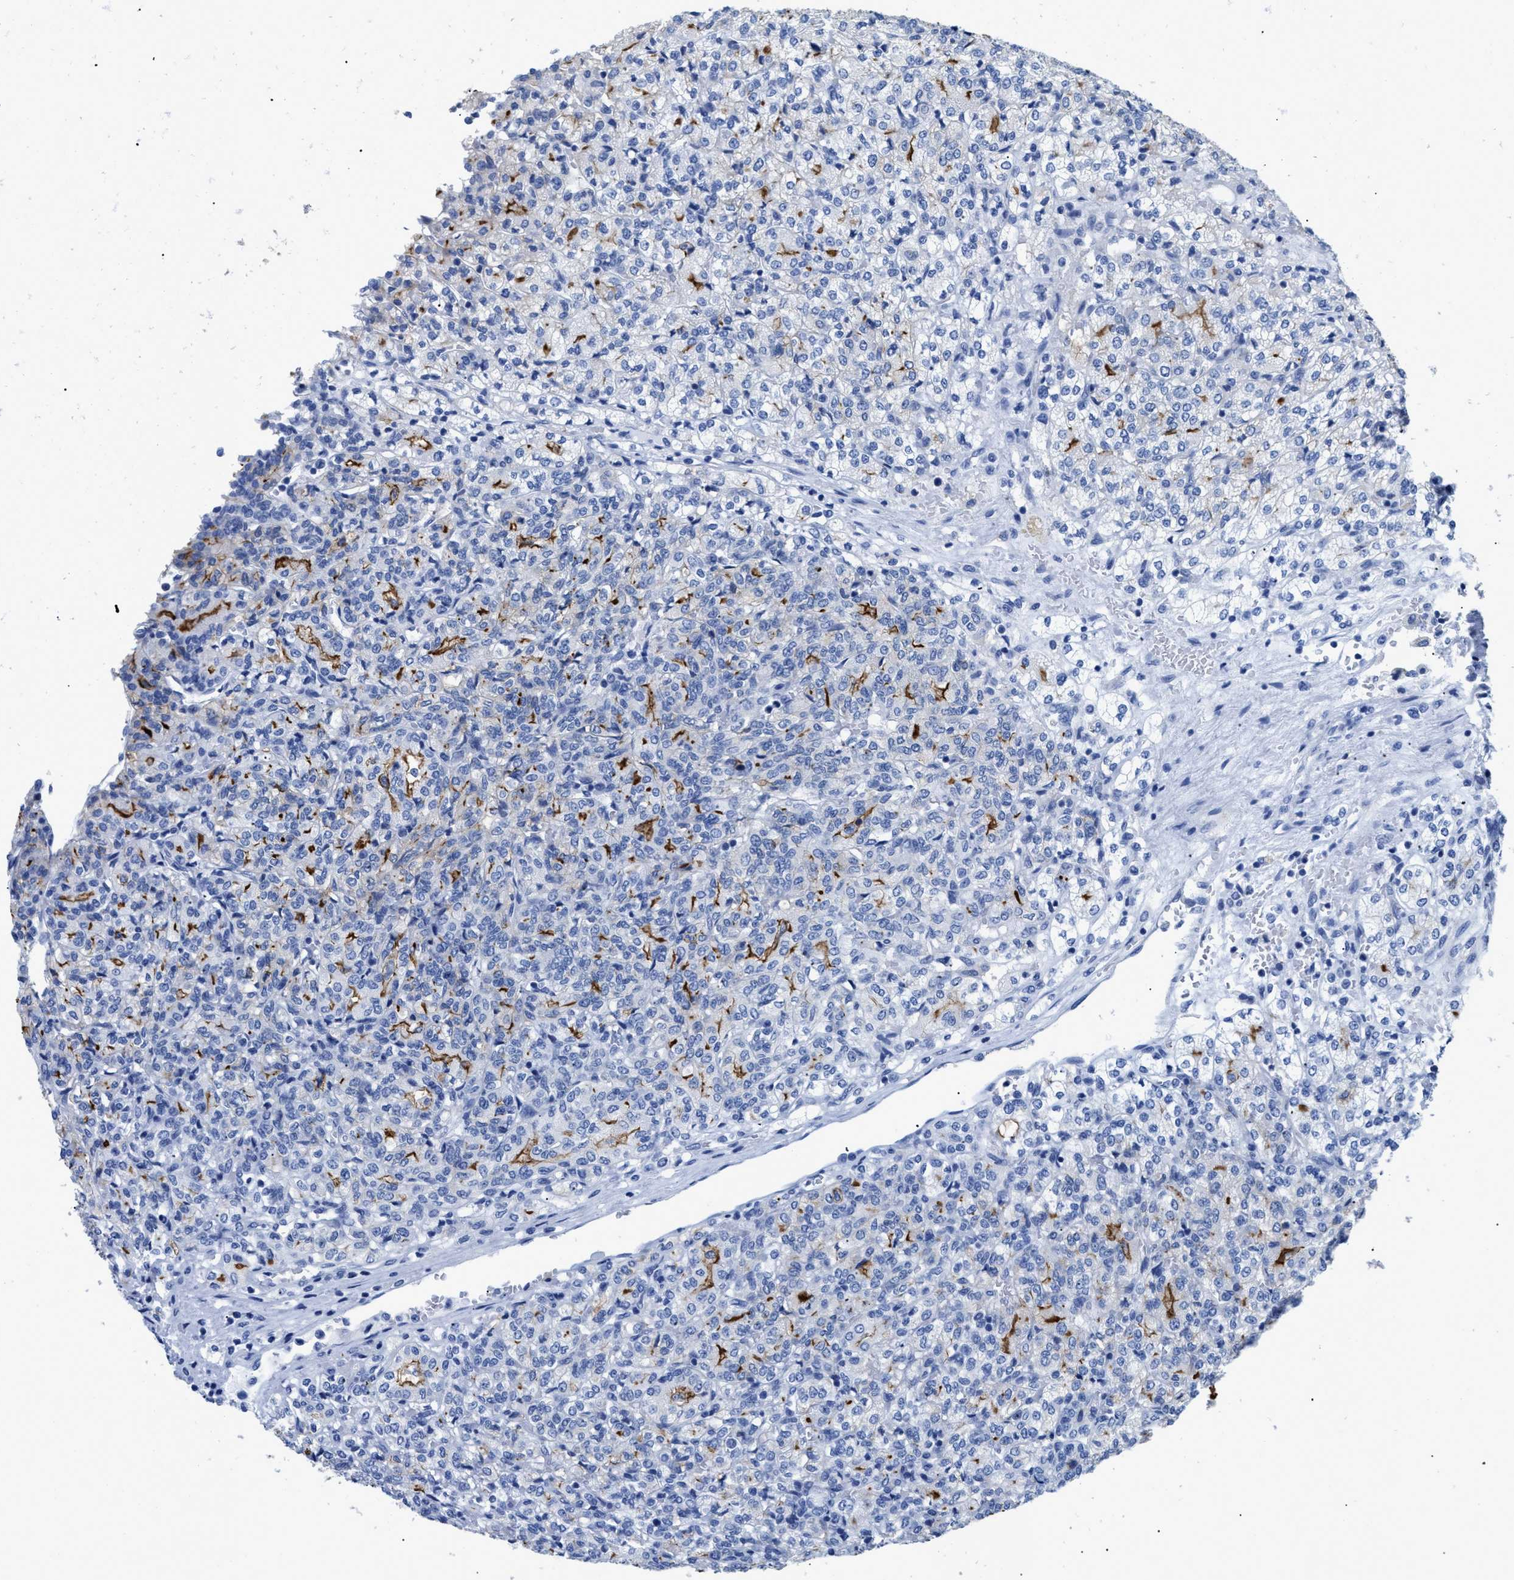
{"staining": {"intensity": "moderate", "quantity": "<25%", "location": "cytoplasmic/membranous"}, "tissue": "renal cancer", "cell_type": "Tumor cells", "image_type": "cancer", "snomed": [{"axis": "morphology", "description": "Adenocarcinoma, NOS"}, {"axis": "topography", "description": "Kidney"}], "caption": "A micrograph showing moderate cytoplasmic/membranous expression in about <25% of tumor cells in renal cancer (adenocarcinoma), as visualized by brown immunohistochemical staining.", "gene": "DLC1", "patient": {"sex": "male", "age": 77}}